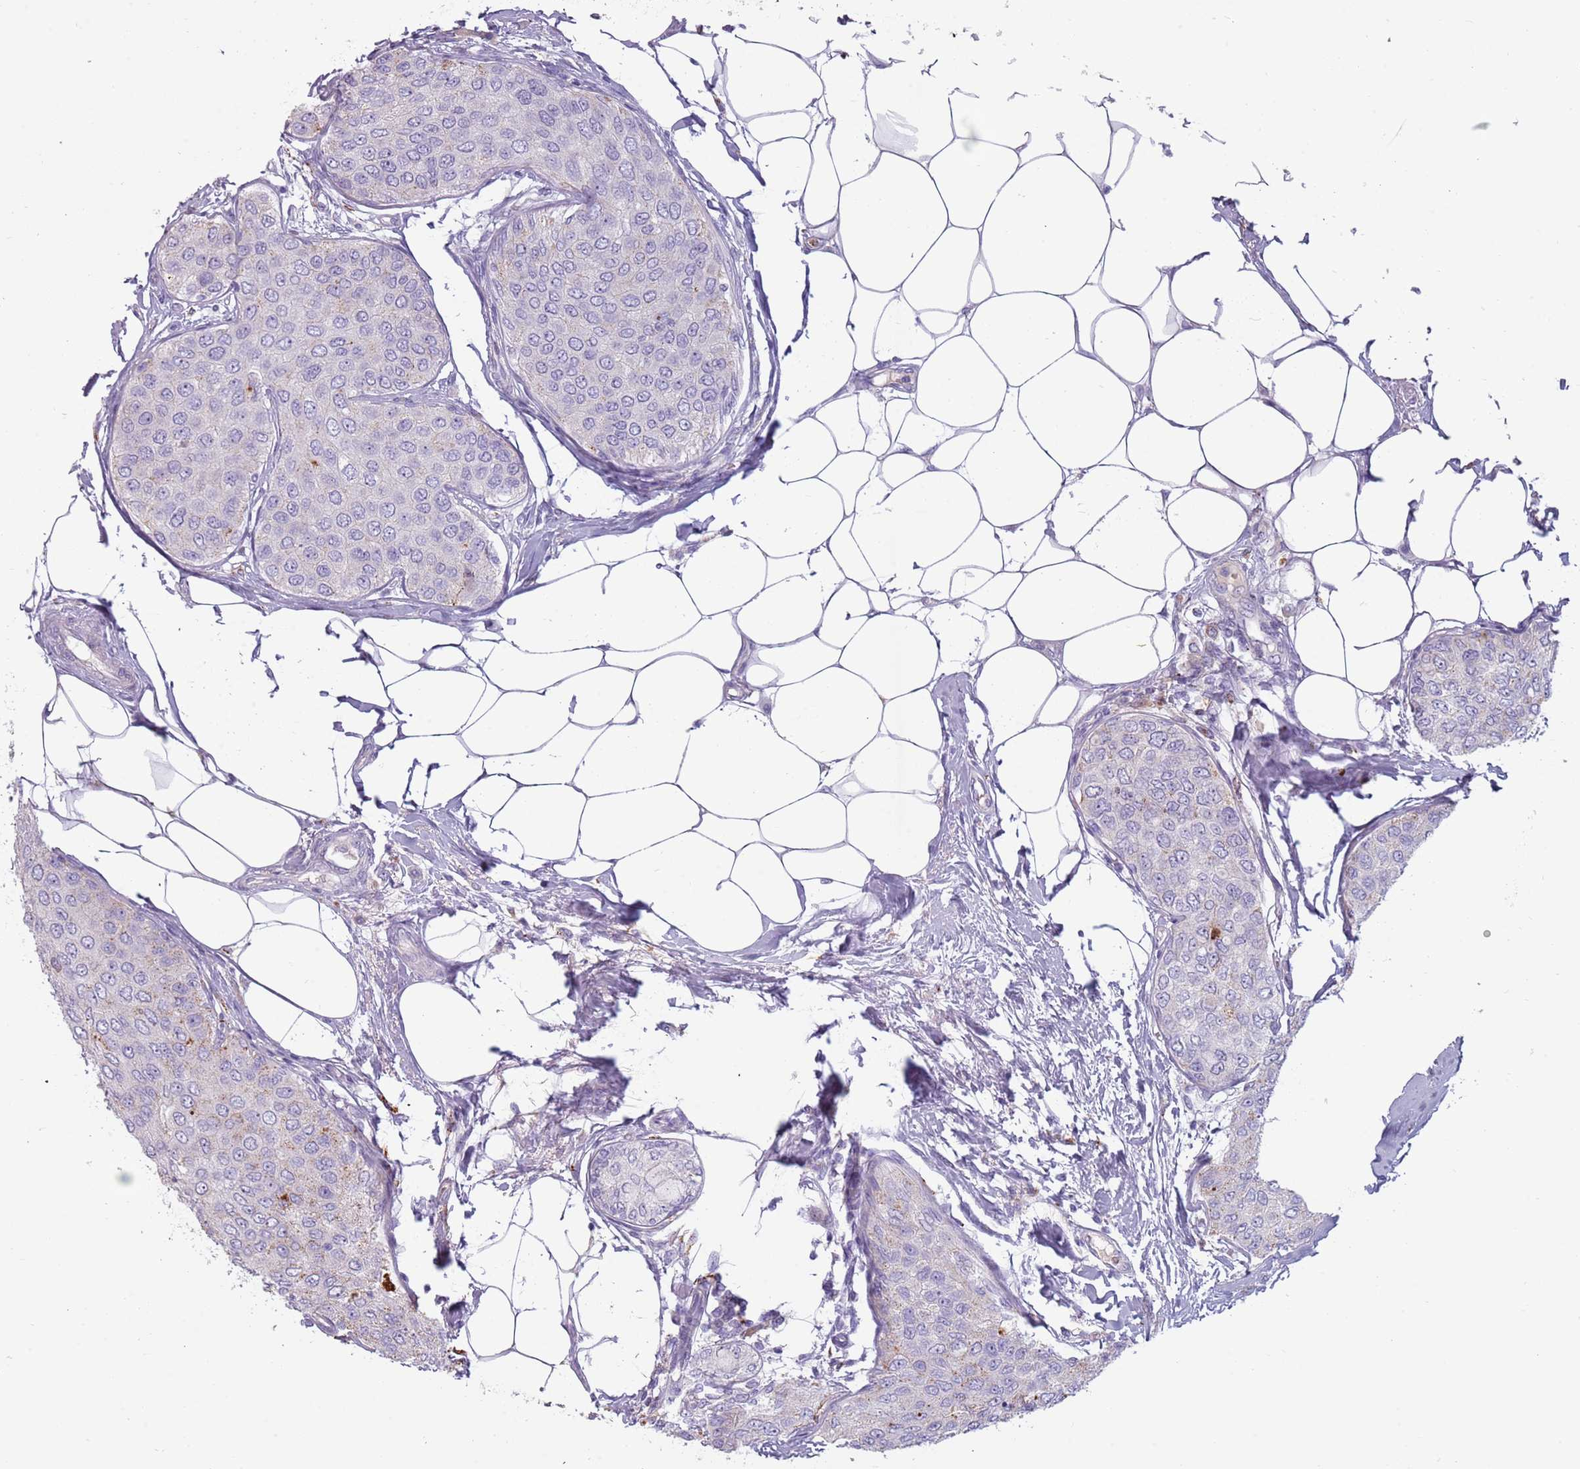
{"staining": {"intensity": "negative", "quantity": "none", "location": "none"}, "tissue": "breast cancer", "cell_type": "Tumor cells", "image_type": "cancer", "snomed": [{"axis": "morphology", "description": "Duct carcinoma"}, {"axis": "topography", "description": "Breast"}], "caption": "Immunohistochemistry (IHC) photomicrograph of neoplastic tissue: breast cancer stained with DAB (3,3'-diaminobenzidine) demonstrates no significant protein staining in tumor cells. Brightfield microscopy of IHC stained with DAB (brown) and hematoxylin (blue), captured at high magnification.", "gene": "NWD2", "patient": {"sex": "female", "age": 72}}